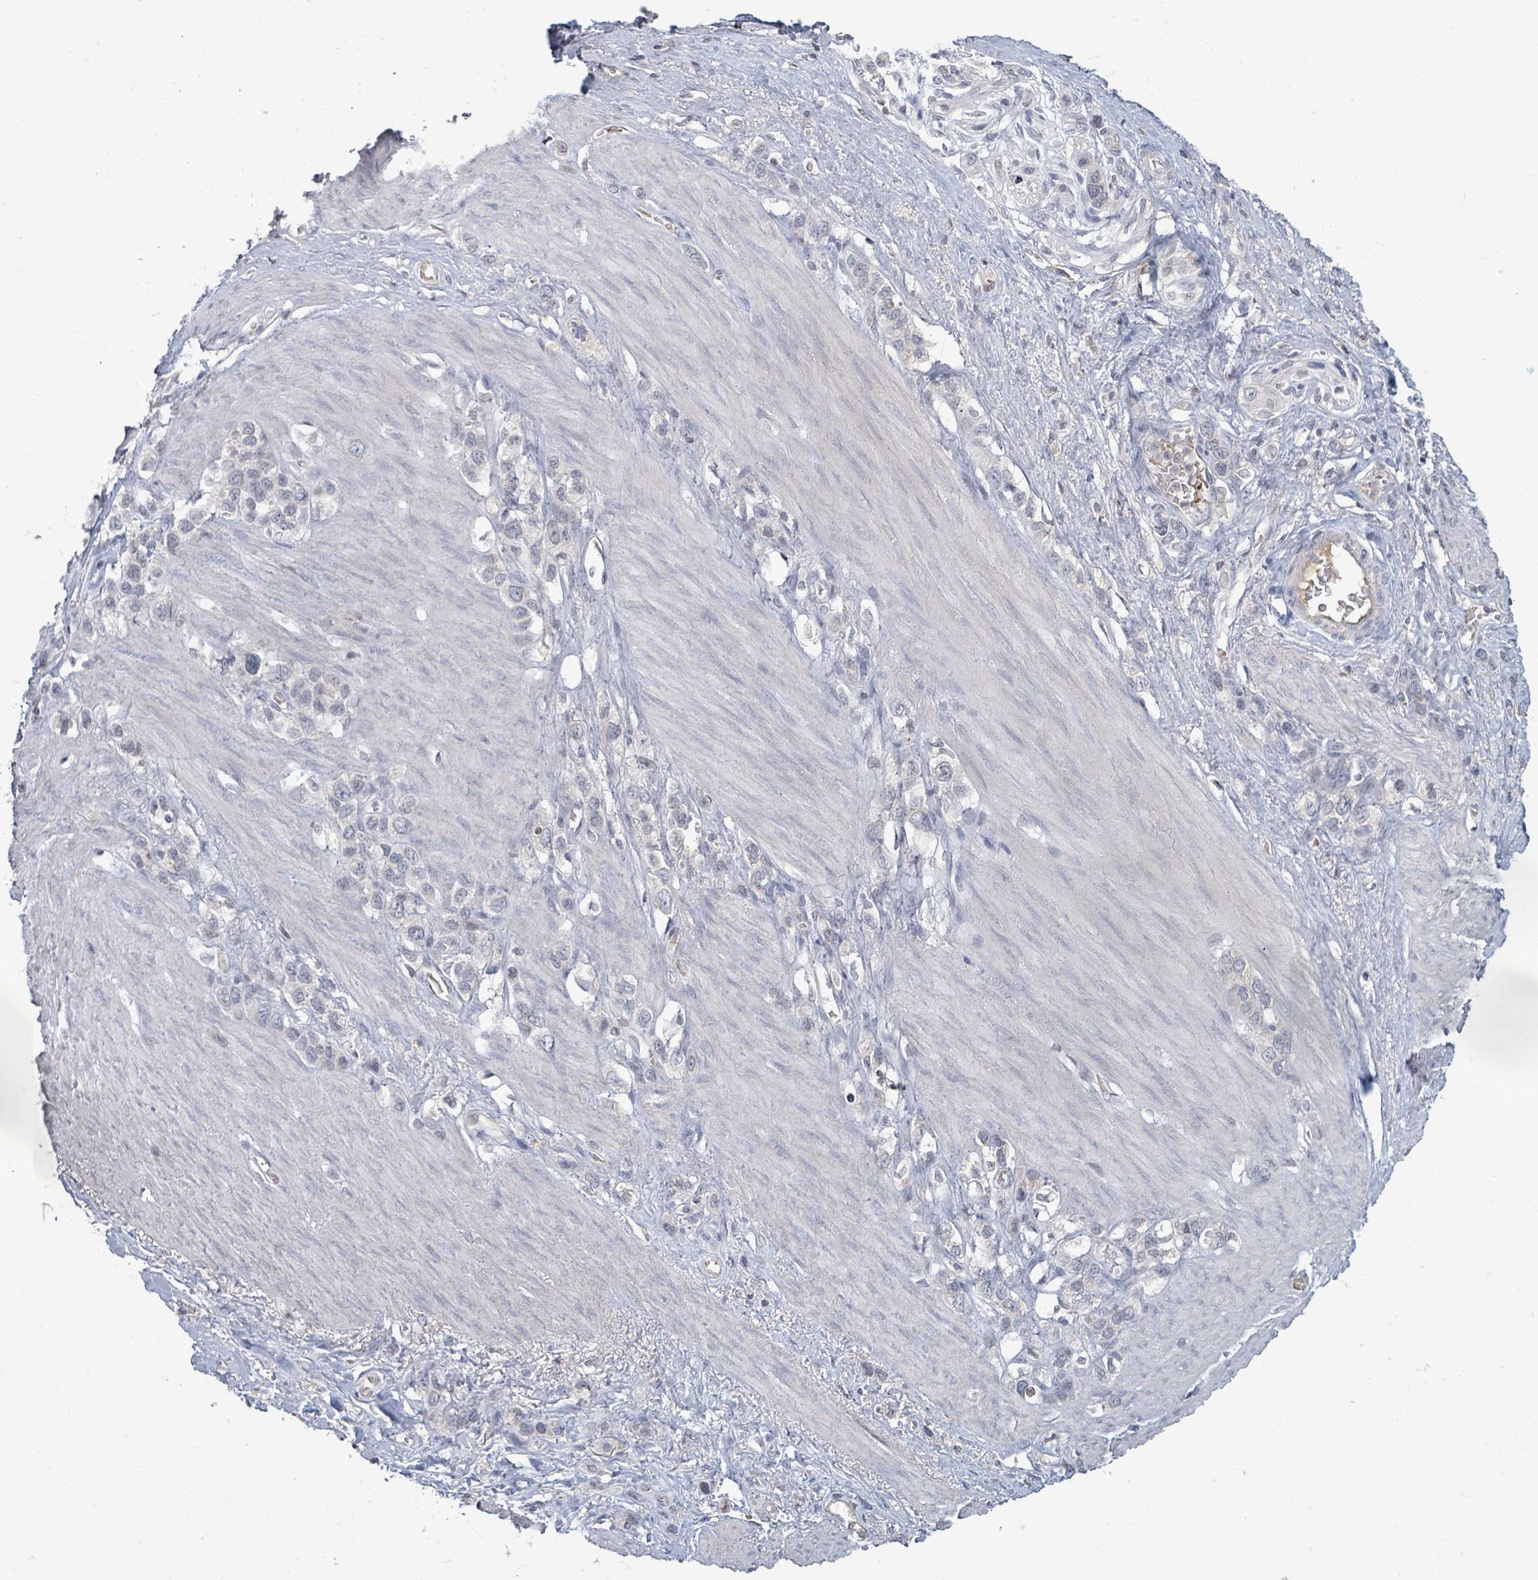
{"staining": {"intensity": "negative", "quantity": "none", "location": "none"}, "tissue": "stomach cancer", "cell_type": "Tumor cells", "image_type": "cancer", "snomed": [{"axis": "morphology", "description": "Adenocarcinoma, NOS"}, {"axis": "topography", "description": "Stomach"}], "caption": "Protein analysis of adenocarcinoma (stomach) demonstrates no significant positivity in tumor cells.", "gene": "GRM8", "patient": {"sex": "female", "age": 65}}